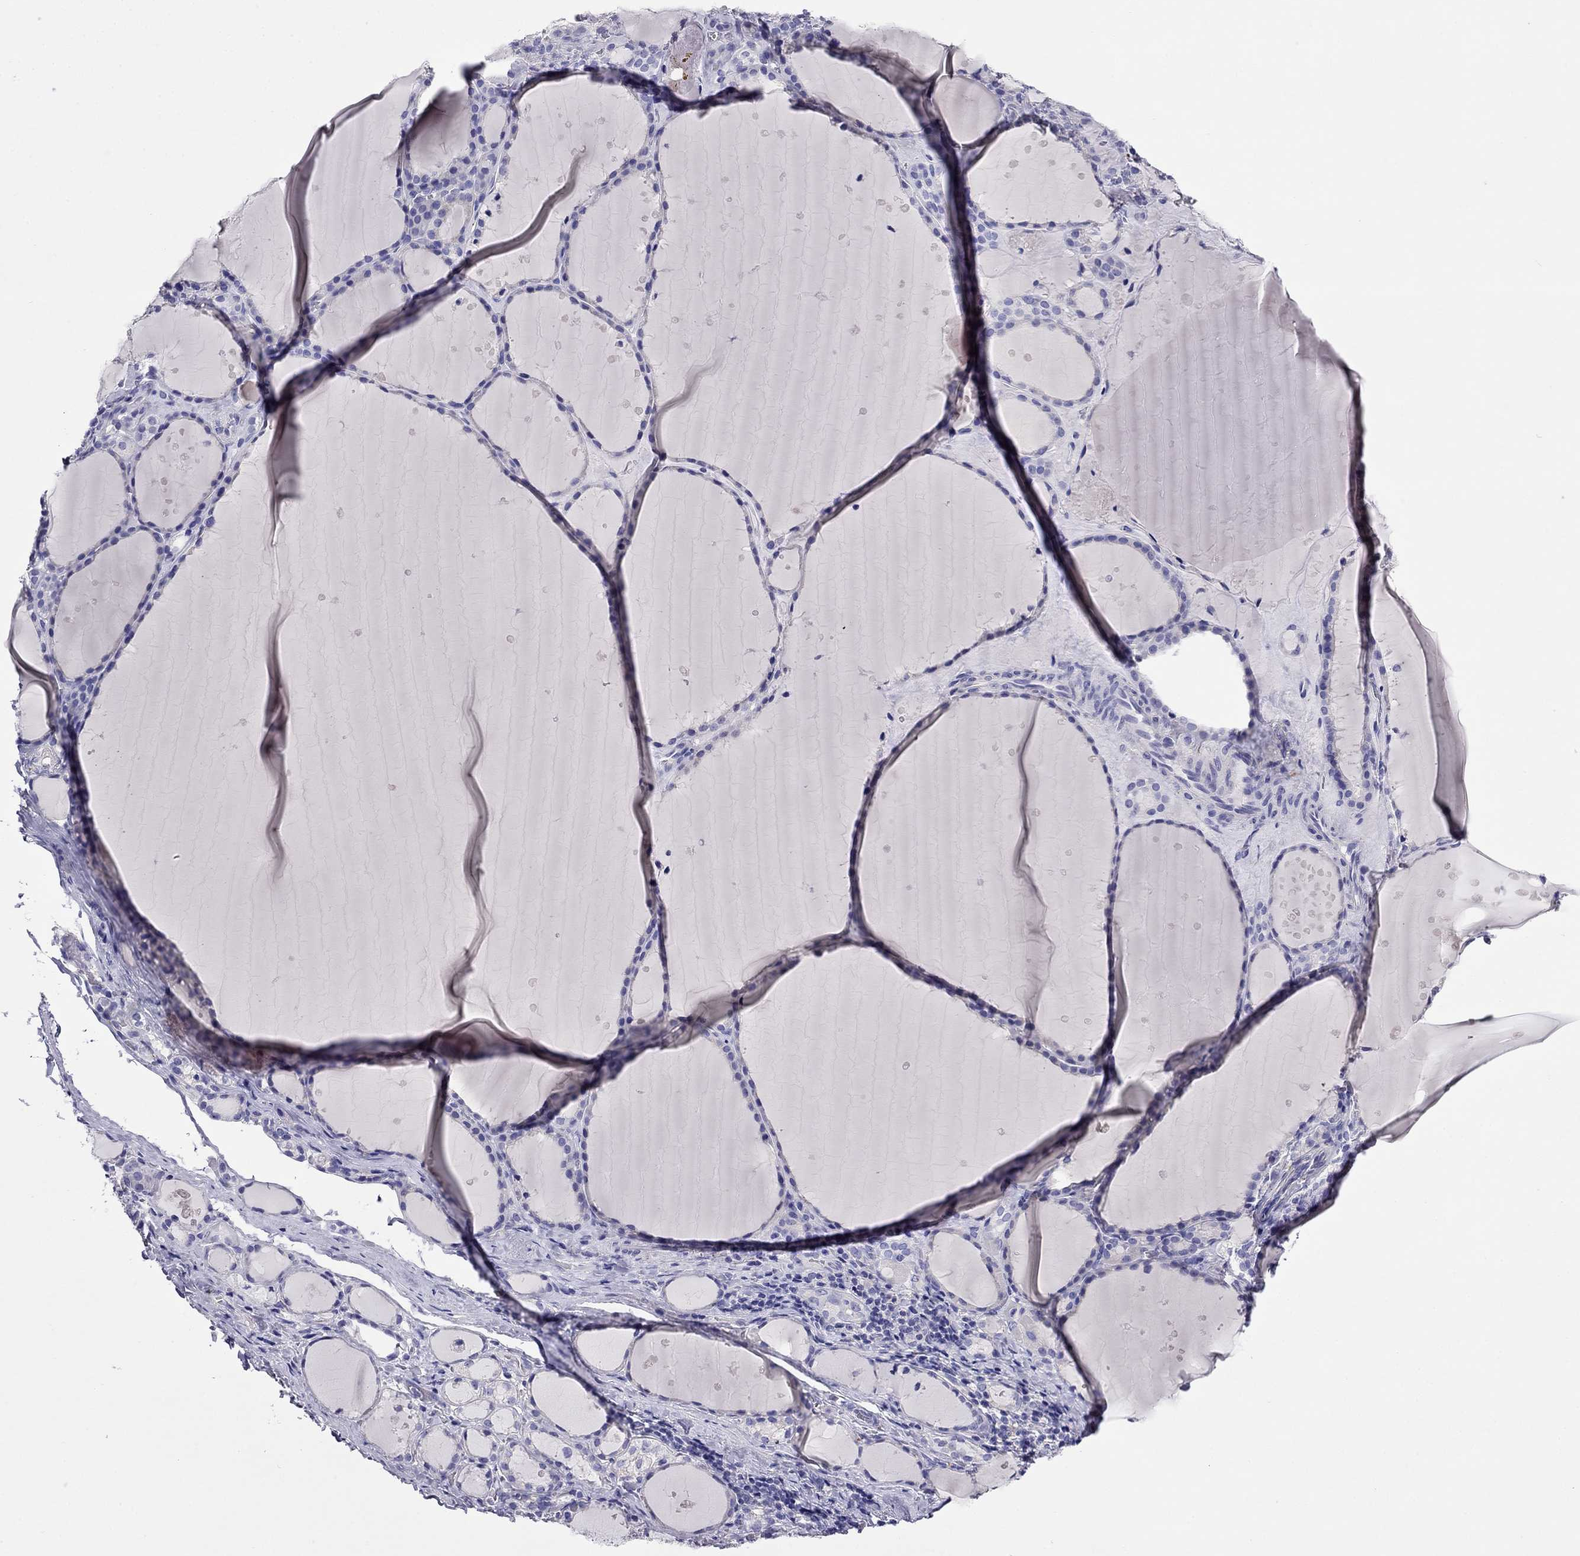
{"staining": {"intensity": "negative", "quantity": "none", "location": "none"}, "tissue": "thyroid gland", "cell_type": "Glandular cells", "image_type": "normal", "snomed": [{"axis": "morphology", "description": "Normal tissue, NOS"}, {"axis": "topography", "description": "Thyroid gland"}], "caption": "Micrograph shows no significant protein expression in glandular cells of normal thyroid gland.", "gene": "SCG2", "patient": {"sex": "male", "age": 68}}